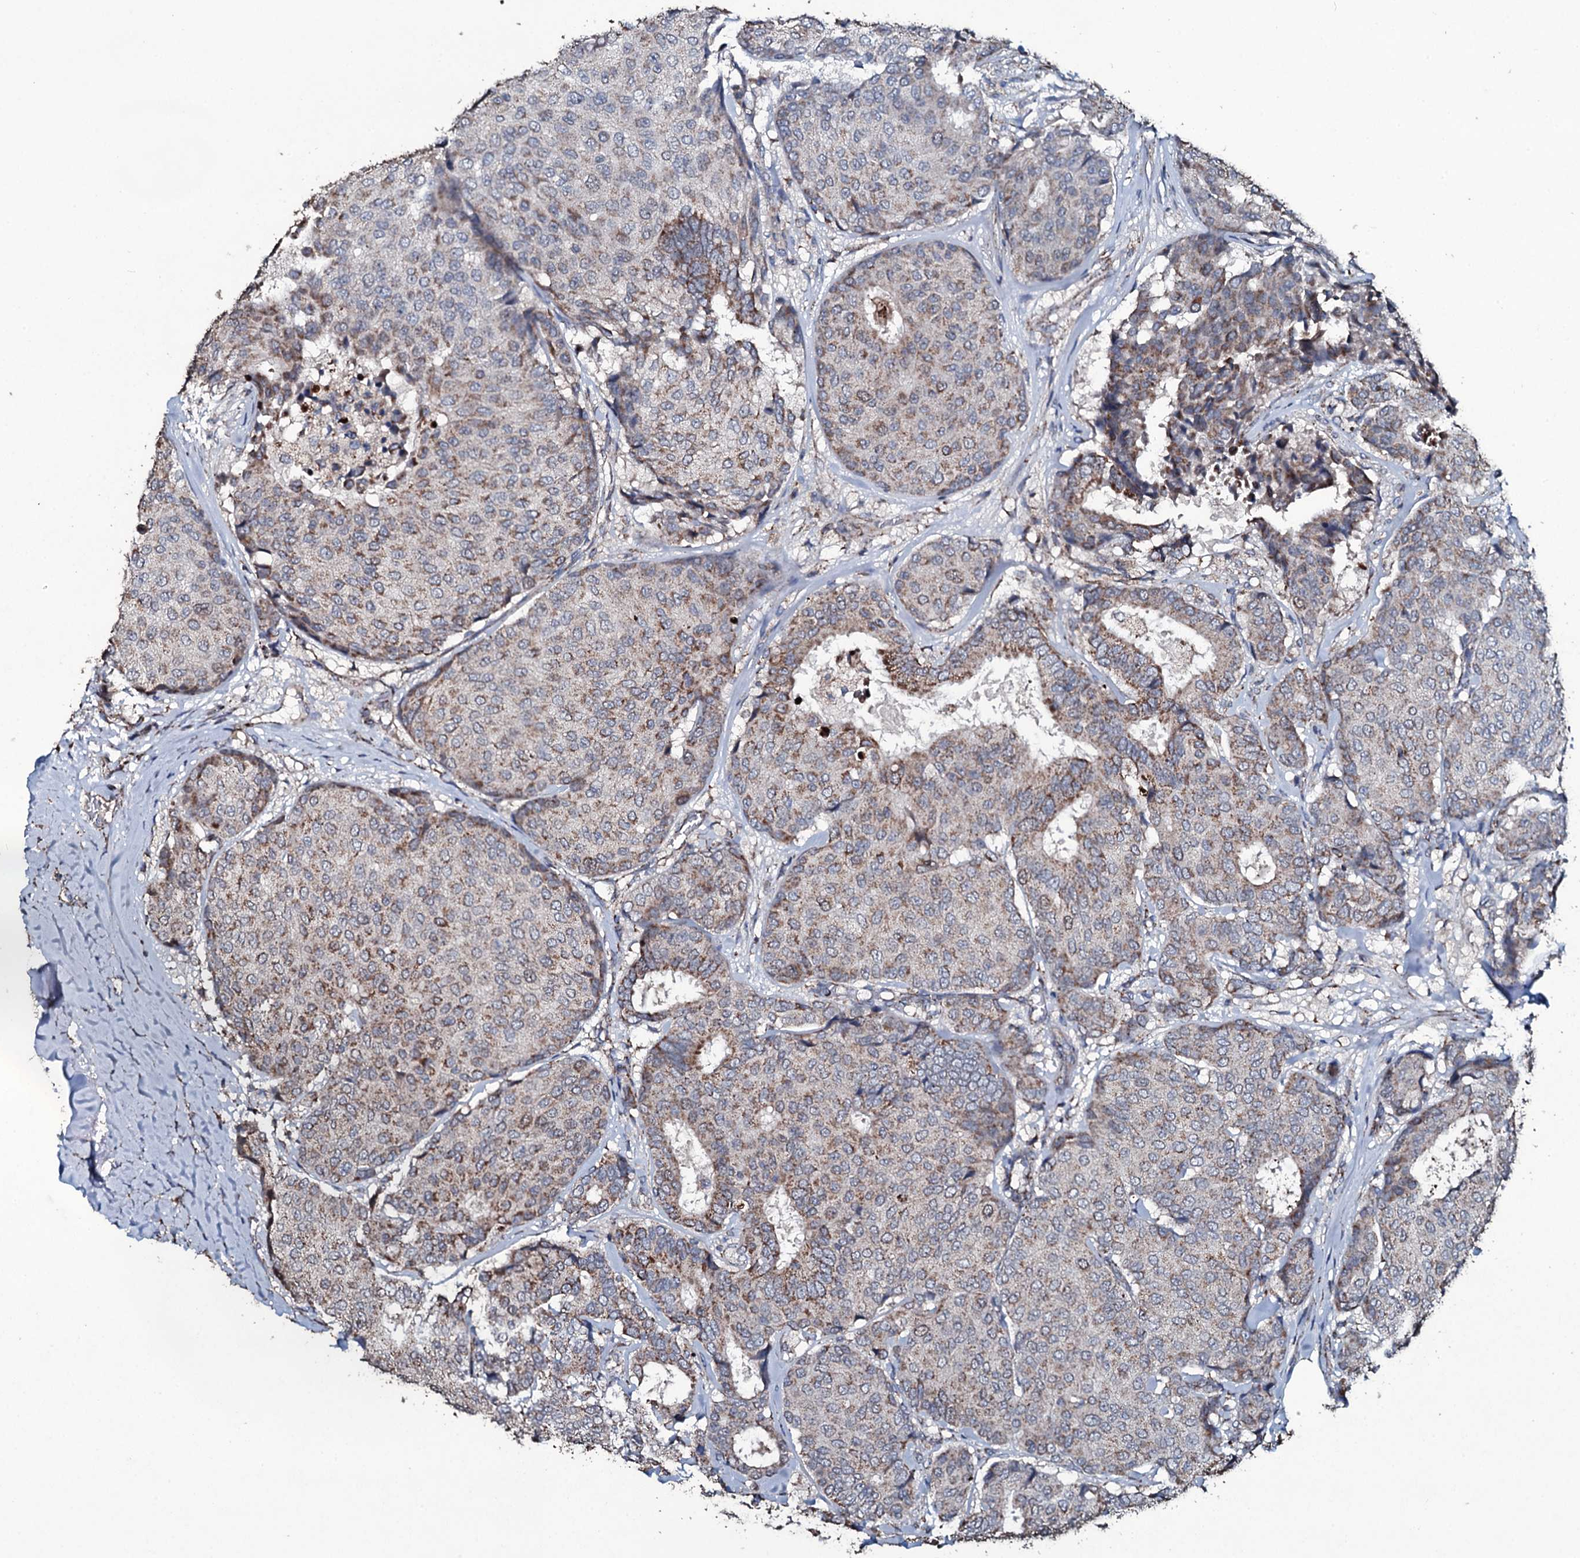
{"staining": {"intensity": "weak", "quantity": ">75%", "location": "cytoplasmic/membranous"}, "tissue": "breast cancer", "cell_type": "Tumor cells", "image_type": "cancer", "snomed": [{"axis": "morphology", "description": "Duct carcinoma"}, {"axis": "topography", "description": "Breast"}], "caption": "Protein staining of breast intraductal carcinoma tissue reveals weak cytoplasmic/membranous positivity in about >75% of tumor cells.", "gene": "DYNC2I2", "patient": {"sex": "female", "age": 75}}